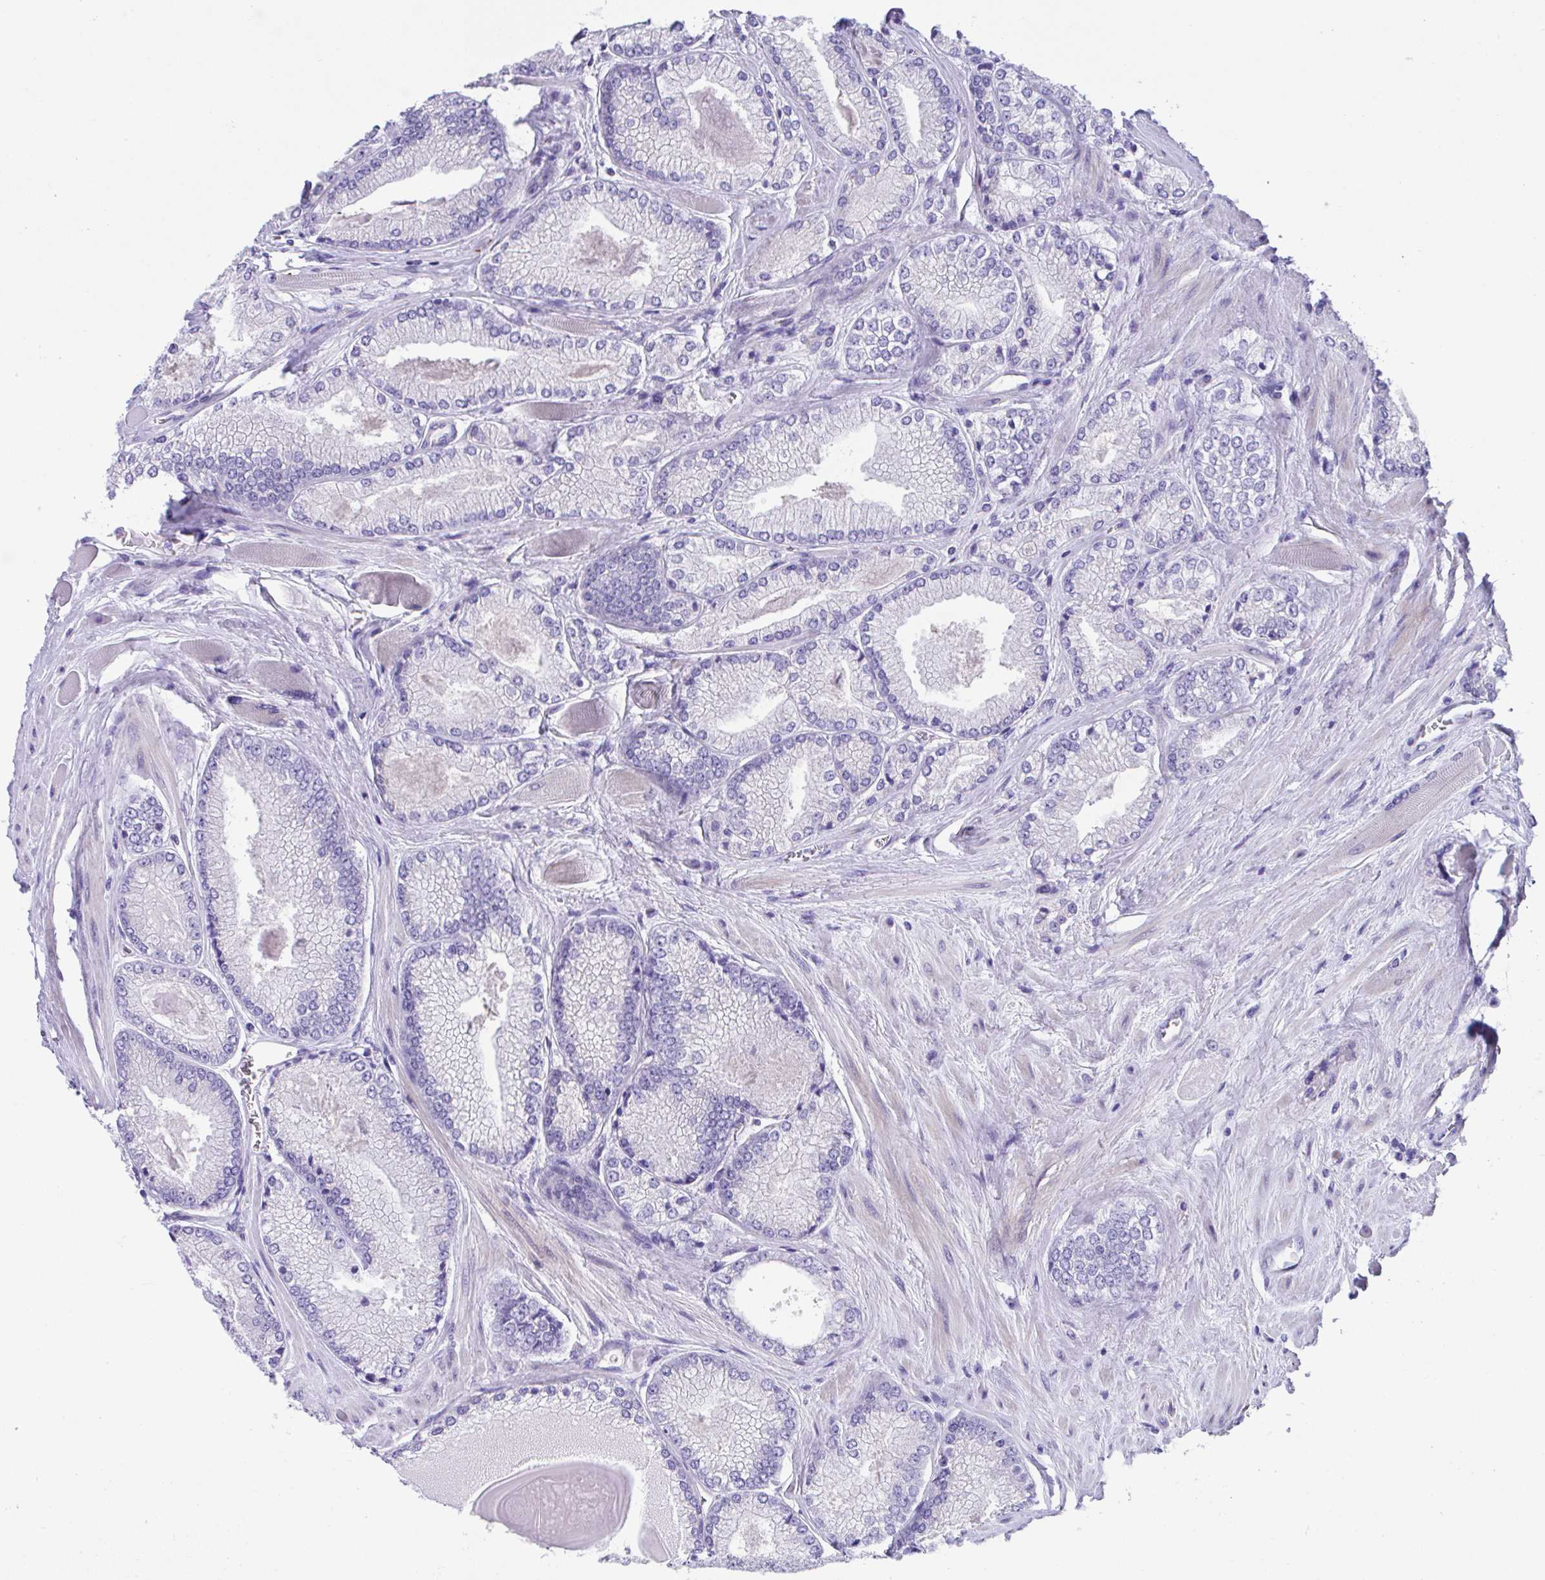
{"staining": {"intensity": "negative", "quantity": "none", "location": "none"}, "tissue": "prostate cancer", "cell_type": "Tumor cells", "image_type": "cancer", "snomed": [{"axis": "morphology", "description": "Adenocarcinoma, Low grade"}, {"axis": "topography", "description": "Prostate"}], "caption": "The immunohistochemistry (IHC) histopathology image has no significant staining in tumor cells of low-grade adenocarcinoma (prostate) tissue.", "gene": "SLC16A6", "patient": {"sex": "male", "age": 67}}